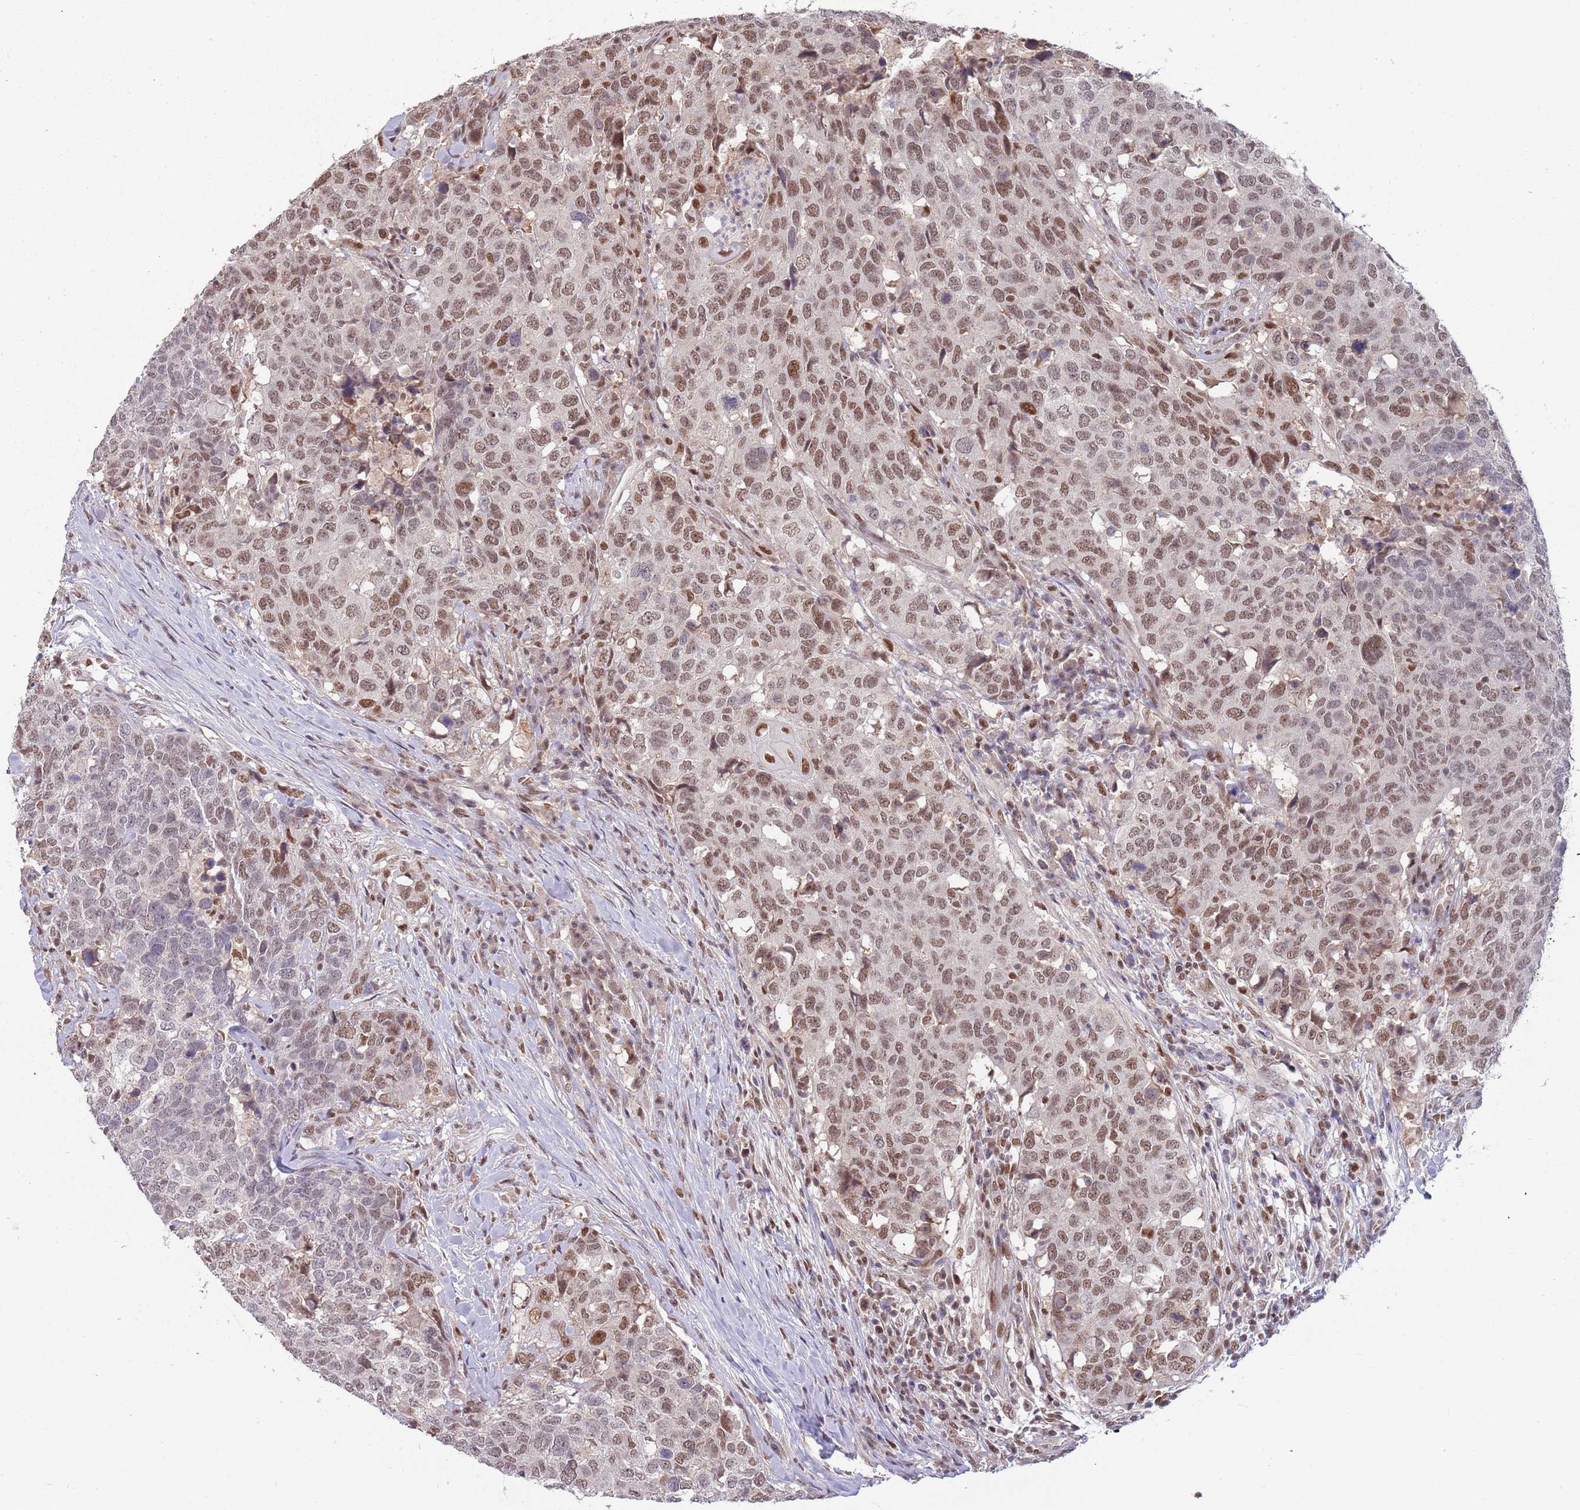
{"staining": {"intensity": "moderate", "quantity": ">75%", "location": "nuclear"}, "tissue": "head and neck cancer", "cell_type": "Tumor cells", "image_type": "cancer", "snomed": [{"axis": "morphology", "description": "Normal tissue, NOS"}, {"axis": "morphology", "description": "Squamous cell carcinoma, NOS"}, {"axis": "topography", "description": "Skeletal muscle"}, {"axis": "topography", "description": "Vascular tissue"}, {"axis": "topography", "description": "Peripheral nerve tissue"}, {"axis": "topography", "description": "Head-Neck"}], "caption": "A brown stain highlights moderate nuclear positivity of a protein in head and neck cancer (squamous cell carcinoma) tumor cells.", "gene": "ZBTB7A", "patient": {"sex": "male", "age": 66}}